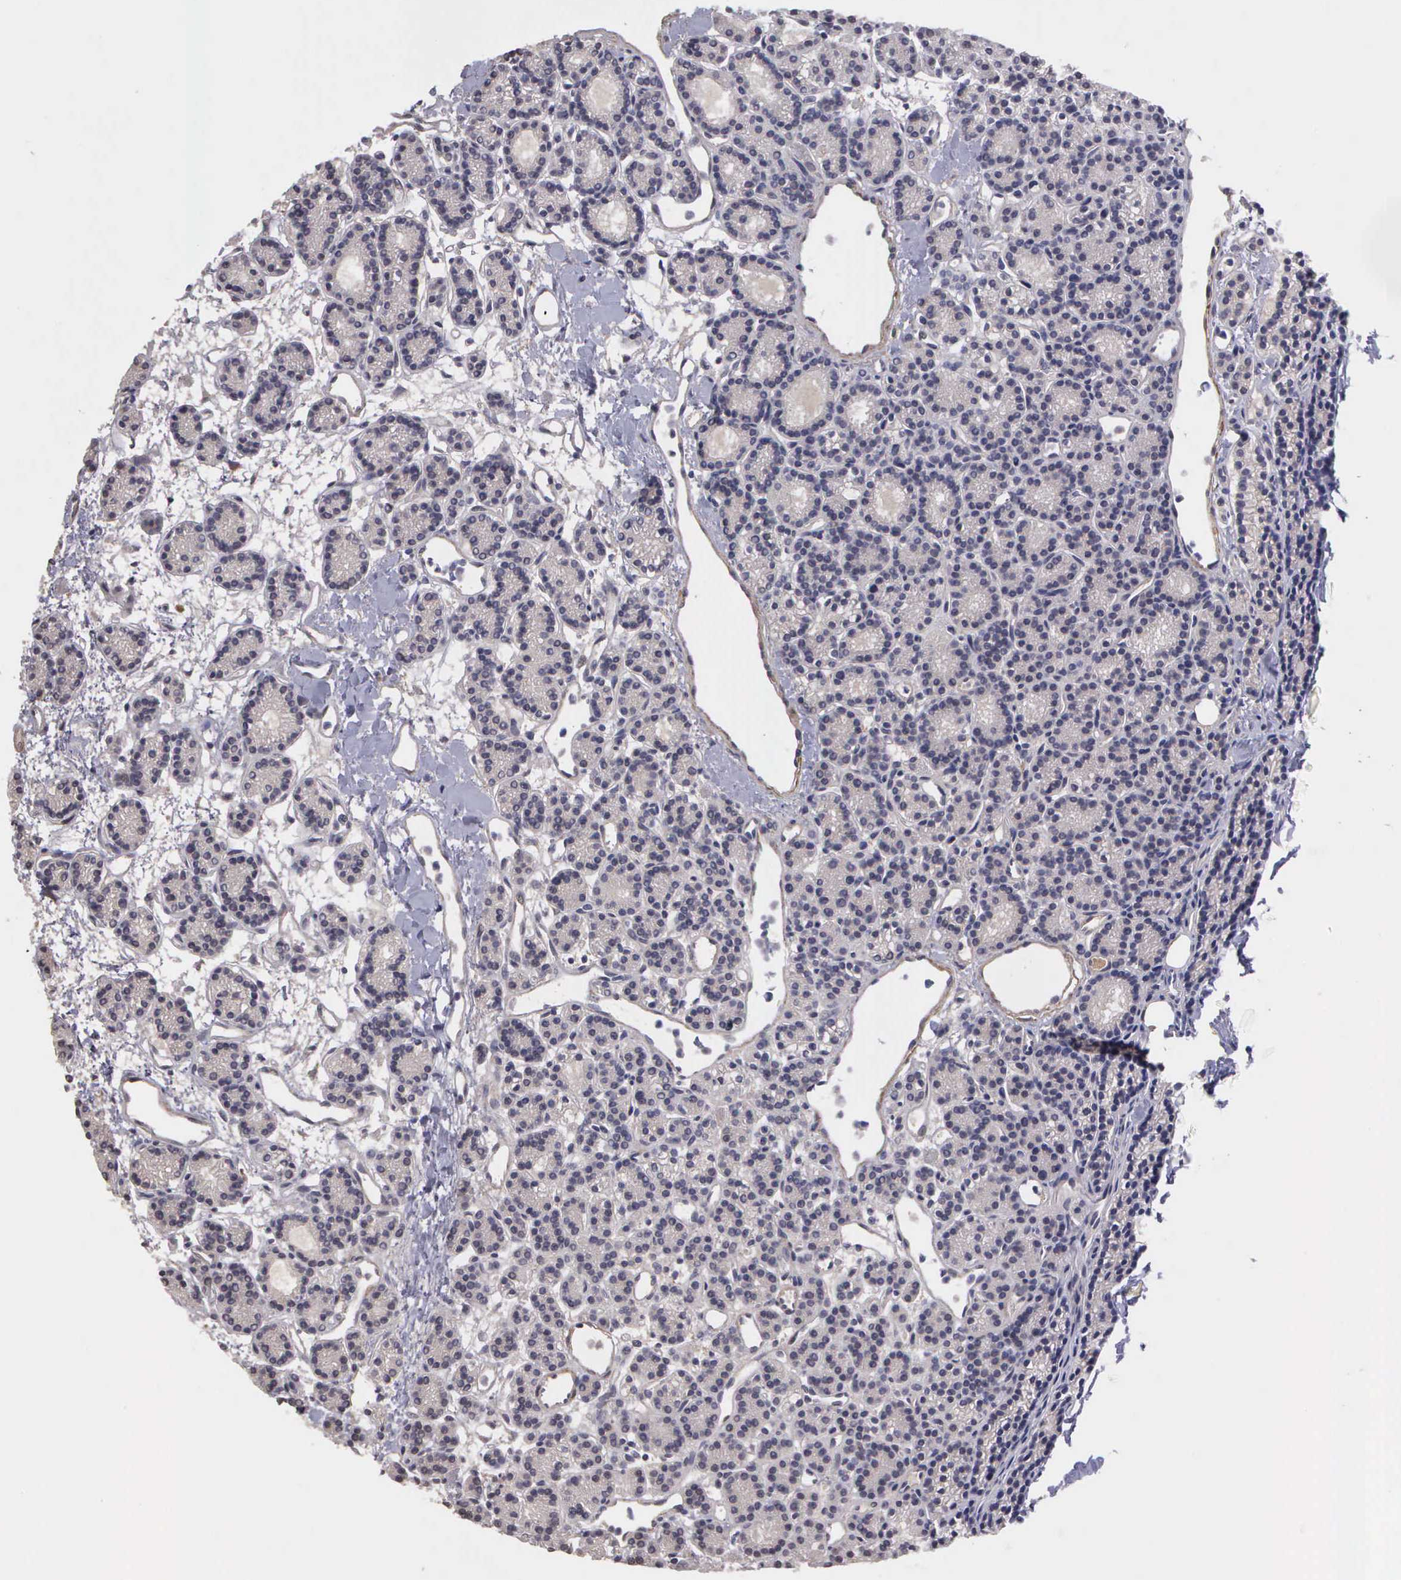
{"staining": {"intensity": "weak", "quantity": ">75%", "location": "cytoplasmic/membranous"}, "tissue": "parathyroid gland", "cell_type": "Glandular cells", "image_type": "normal", "snomed": [{"axis": "morphology", "description": "Normal tissue, NOS"}, {"axis": "topography", "description": "Parathyroid gland"}], "caption": "DAB immunohistochemical staining of benign human parathyroid gland displays weak cytoplasmic/membranous protein staining in about >75% of glandular cells.", "gene": "RTL10", "patient": {"sex": "male", "age": 85}}